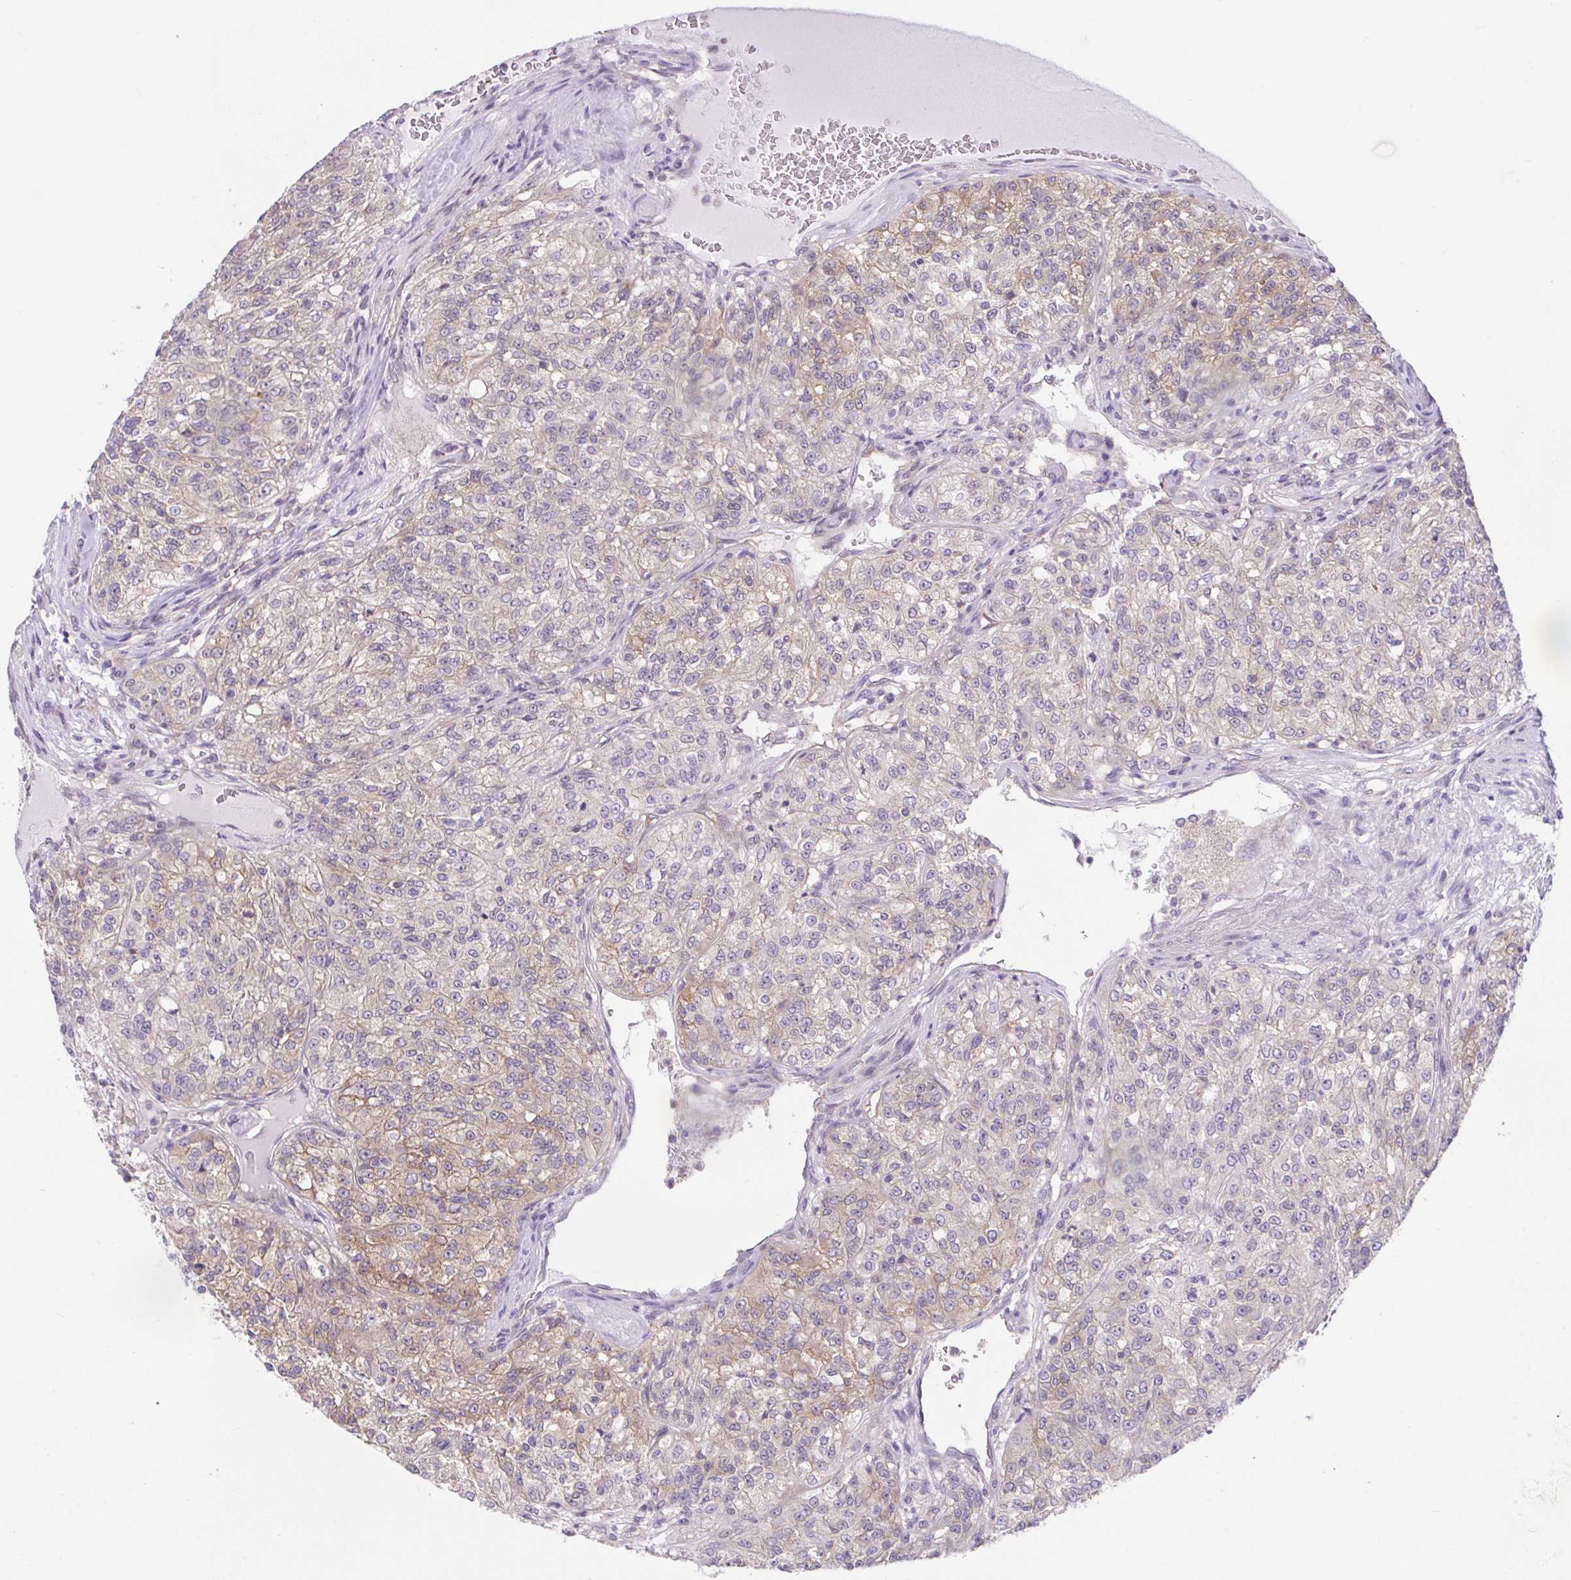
{"staining": {"intensity": "weak", "quantity": "25%-75%", "location": "cytoplasmic/membranous"}, "tissue": "renal cancer", "cell_type": "Tumor cells", "image_type": "cancer", "snomed": [{"axis": "morphology", "description": "Adenocarcinoma, NOS"}, {"axis": "topography", "description": "Kidney"}], "caption": "DAB (3,3'-diaminobenzidine) immunohistochemical staining of renal adenocarcinoma displays weak cytoplasmic/membranous protein expression in approximately 25%-75% of tumor cells. (Brightfield microscopy of DAB IHC at high magnification).", "gene": "RALBP1", "patient": {"sex": "female", "age": 63}}